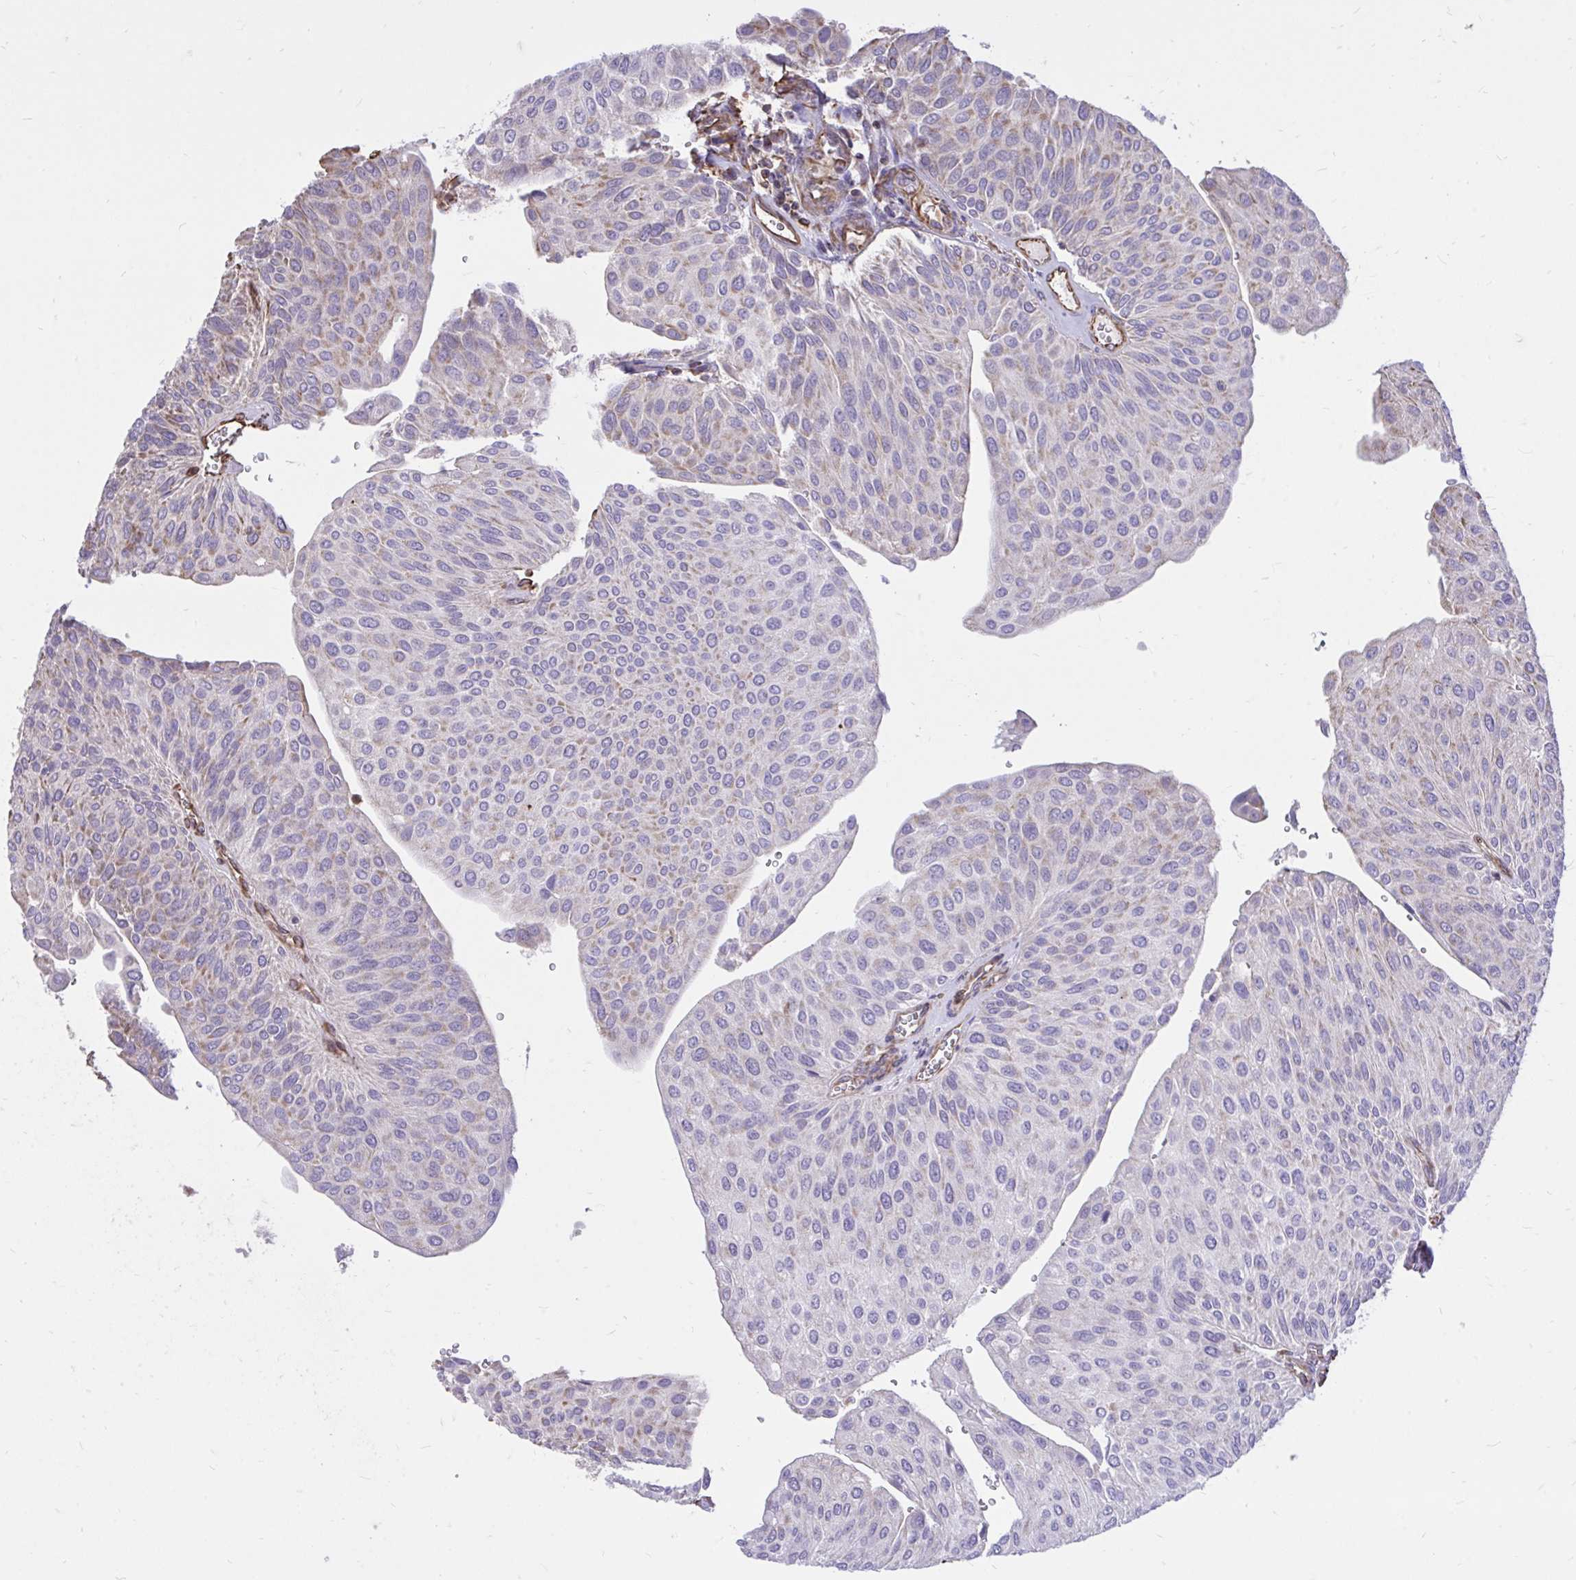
{"staining": {"intensity": "weak", "quantity": "<25%", "location": "cytoplasmic/membranous"}, "tissue": "urothelial cancer", "cell_type": "Tumor cells", "image_type": "cancer", "snomed": [{"axis": "morphology", "description": "Urothelial carcinoma, NOS"}, {"axis": "topography", "description": "Urinary bladder"}], "caption": "The image displays no staining of tumor cells in urothelial cancer. (IHC, brightfield microscopy, high magnification).", "gene": "RNF103", "patient": {"sex": "male", "age": 67}}